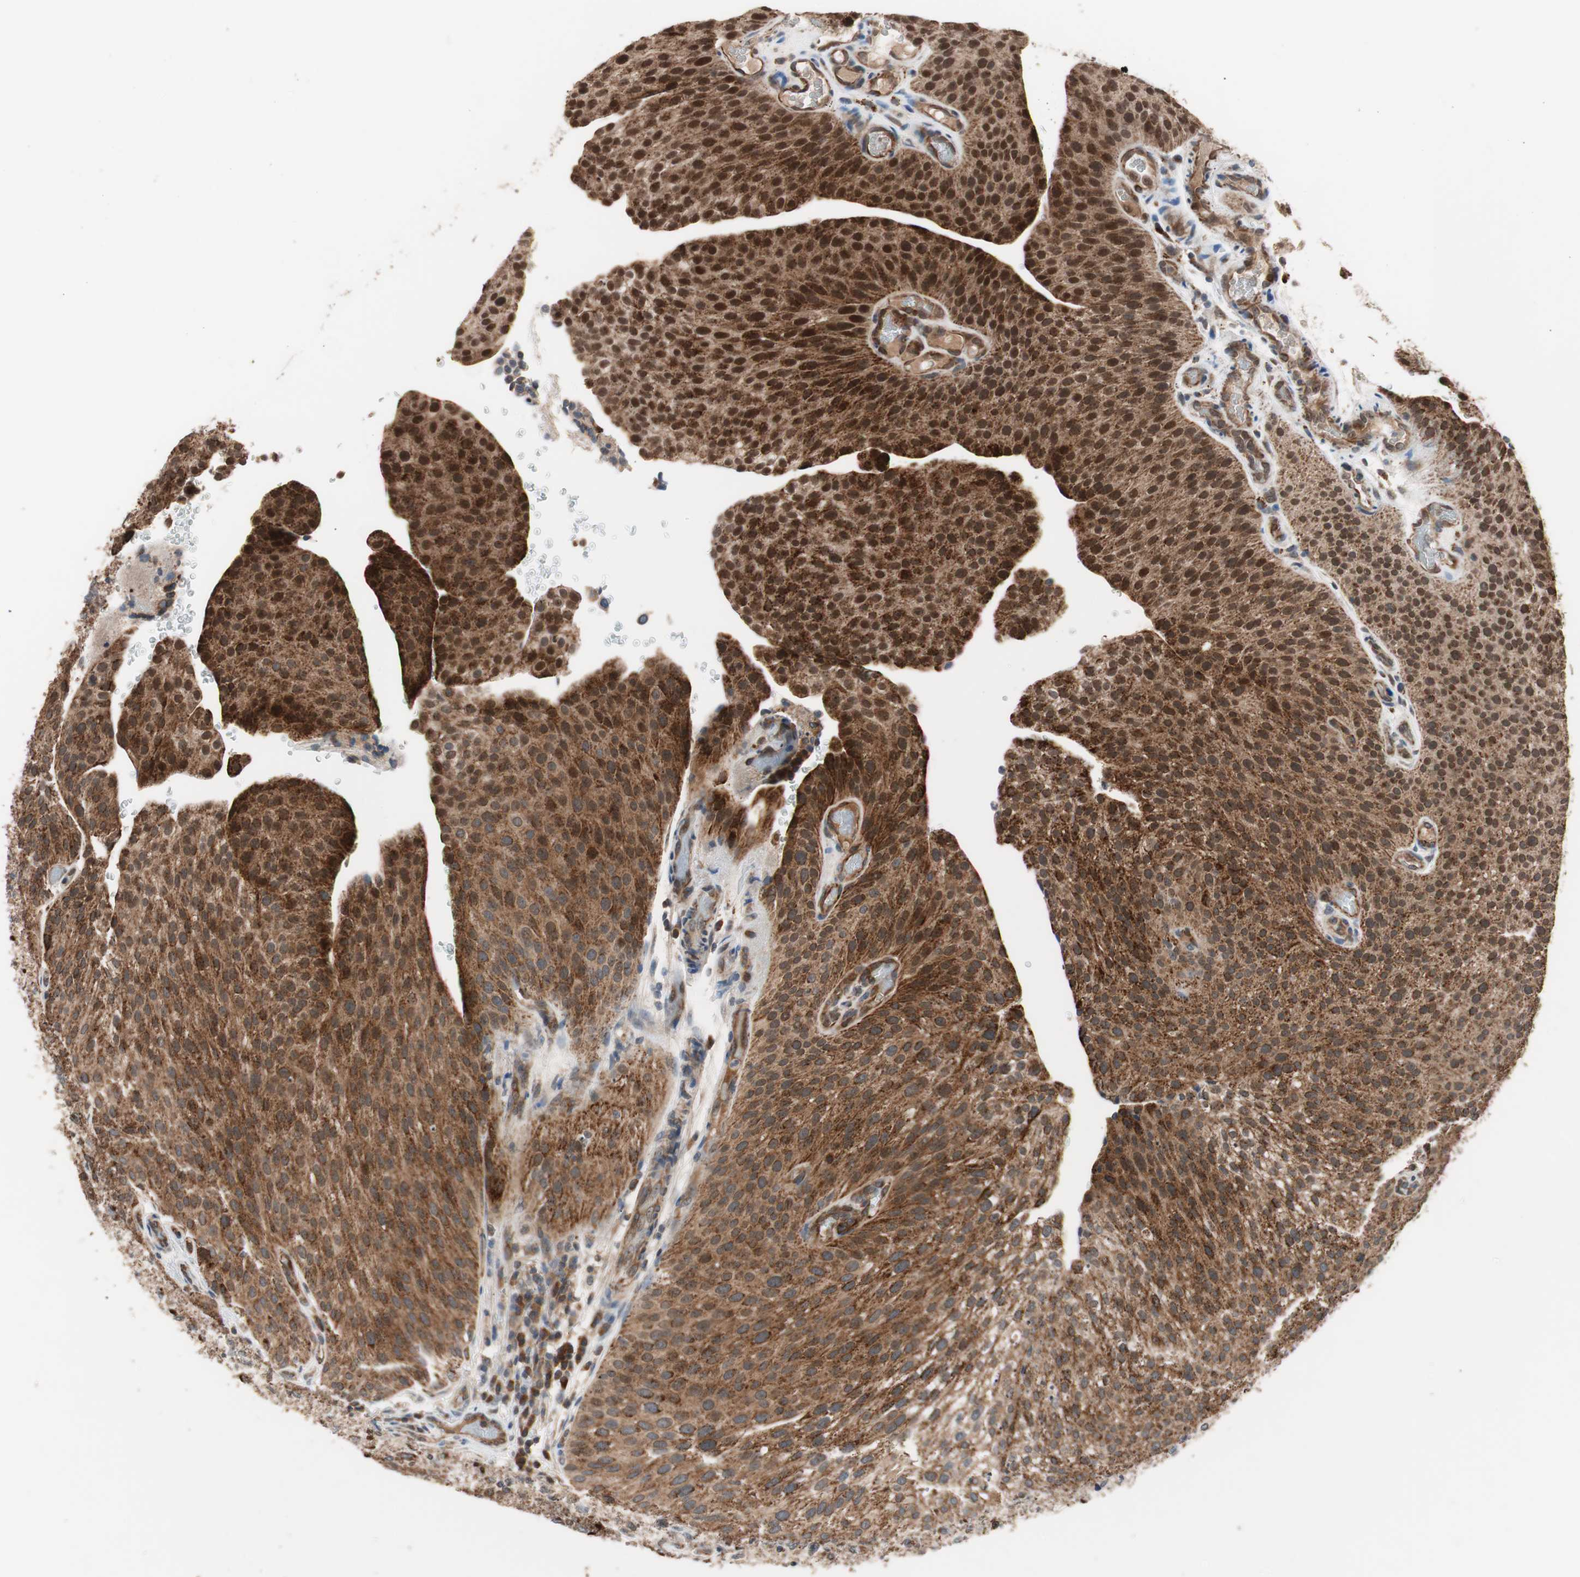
{"staining": {"intensity": "strong", "quantity": ">75%", "location": "cytoplasmic/membranous,nuclear"}, "tissue": "urothelial cancer", "cell_type": "Tumor cells", "image_type": "cancer", "snomed": [{"axis": "morphology", "description": "Urothelial carcinoma, Low grade"}, {"axis": "topography", "description": "Smooth muscle"}, {"axis": "topography", "description": "Urinary bladder"}], "caption": "About >75% of tumor cells in urothelial cancer demonstrate strong cytoplasmic/membranous and nuclear protein positivity as visualized by brown immunohistochemical staining.", "gene": "HMBS", "patient": {"sex": "male", "age": 60}}